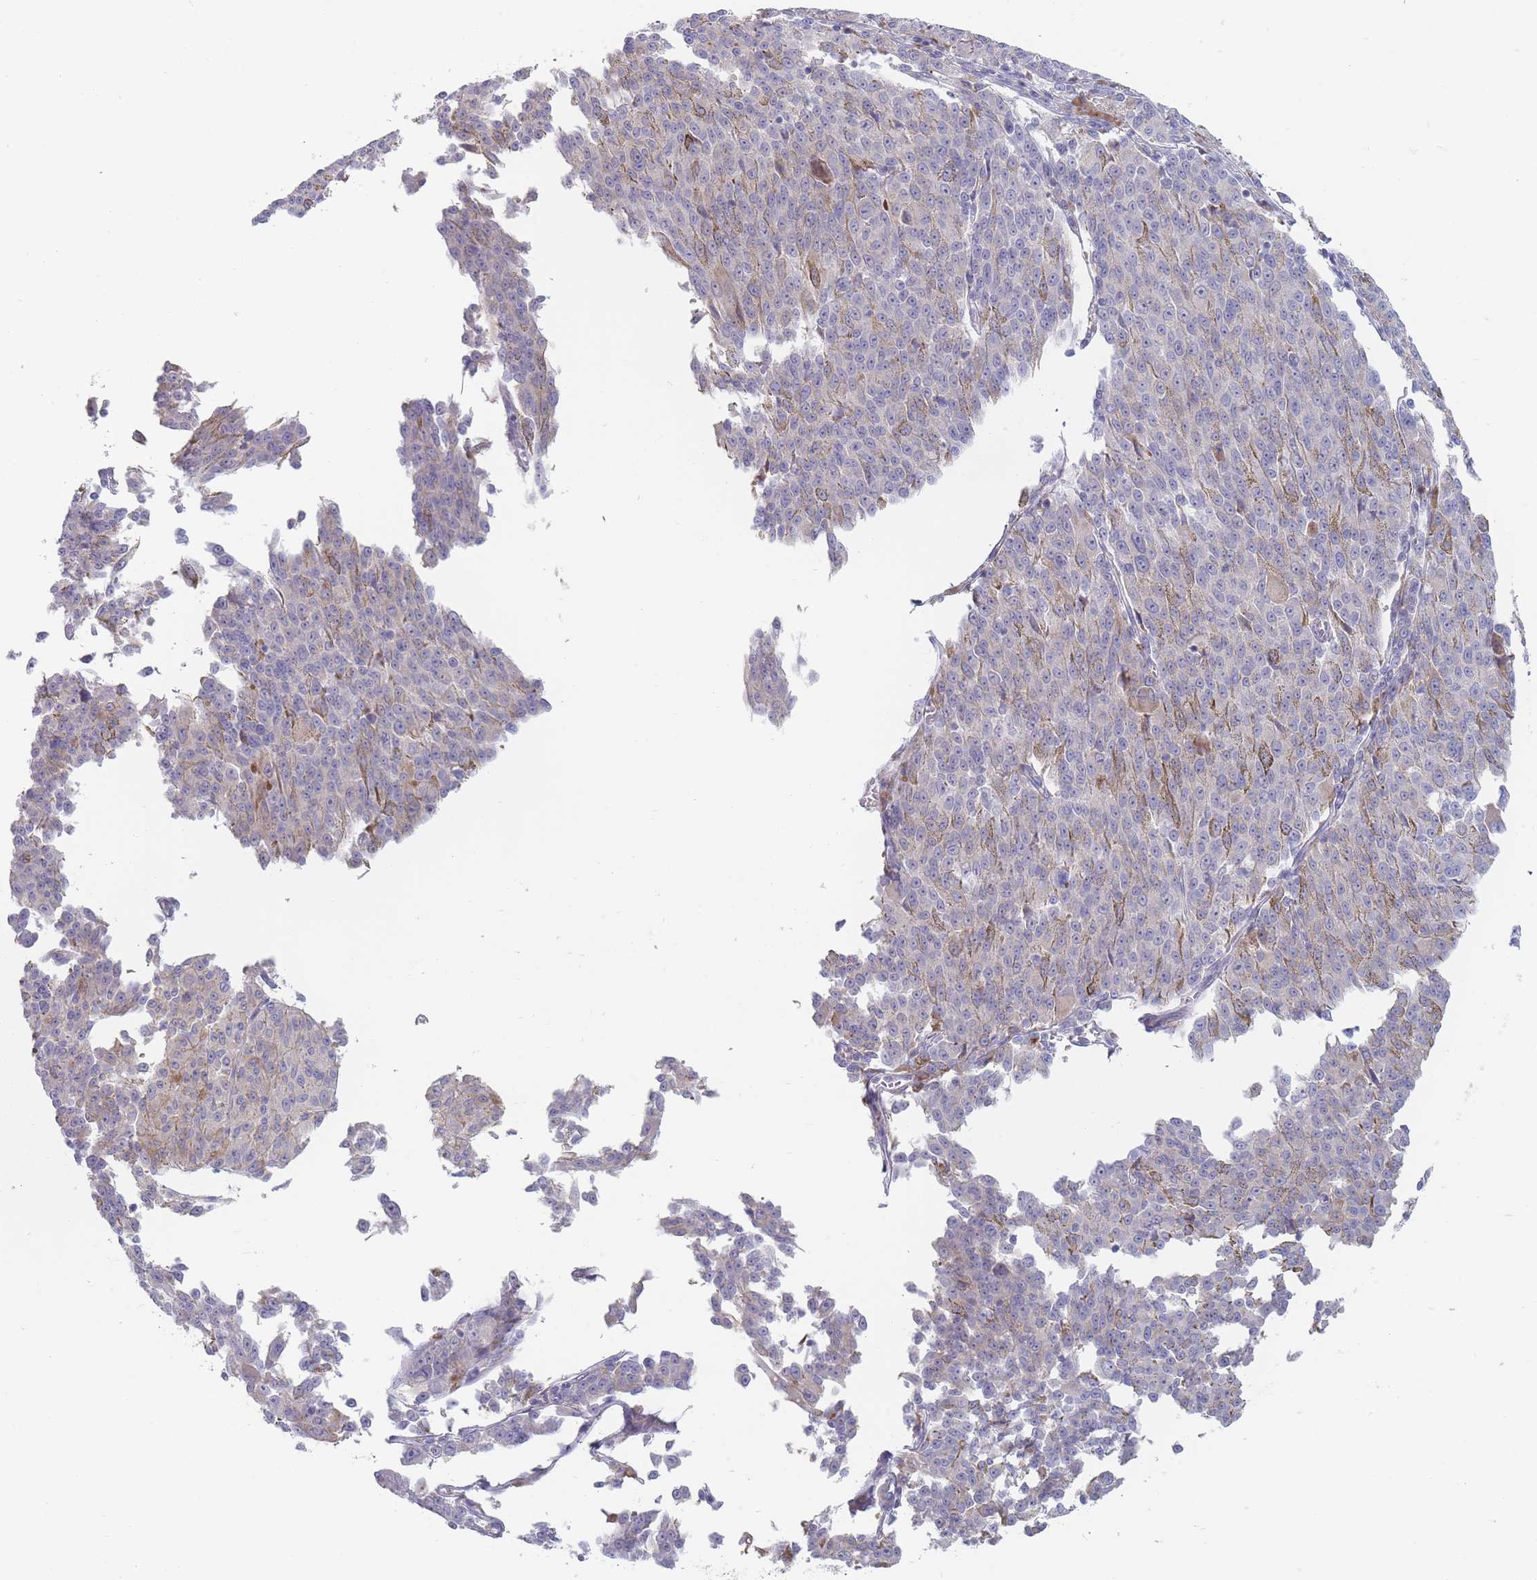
{"staining": {"intensity": "weak", "quantity": "<25%", "location": "cytoplasmic/membranous"}, "tissue": "melanoma", "cell_type": "Tumor cells", "image_type": "cancer", "snomed": [{"axis": "morphology", "description": "Malignant melanoma, NOS"}, {"axis": "topography", "description": "Skin"}], "caption": "High magnification brightfield microscopy of melanoma stained with DAB (3,3'-diaminobenzidine) (brown) and counterstained with hematoxylin (blue): tumor cells show no significant expression. The staining is performed using DAB brown chromogen with nuclei counter-stained in using hematoxylin.", "gene": "SPATS1", "patient": {"sex": "female", "age": 52}}